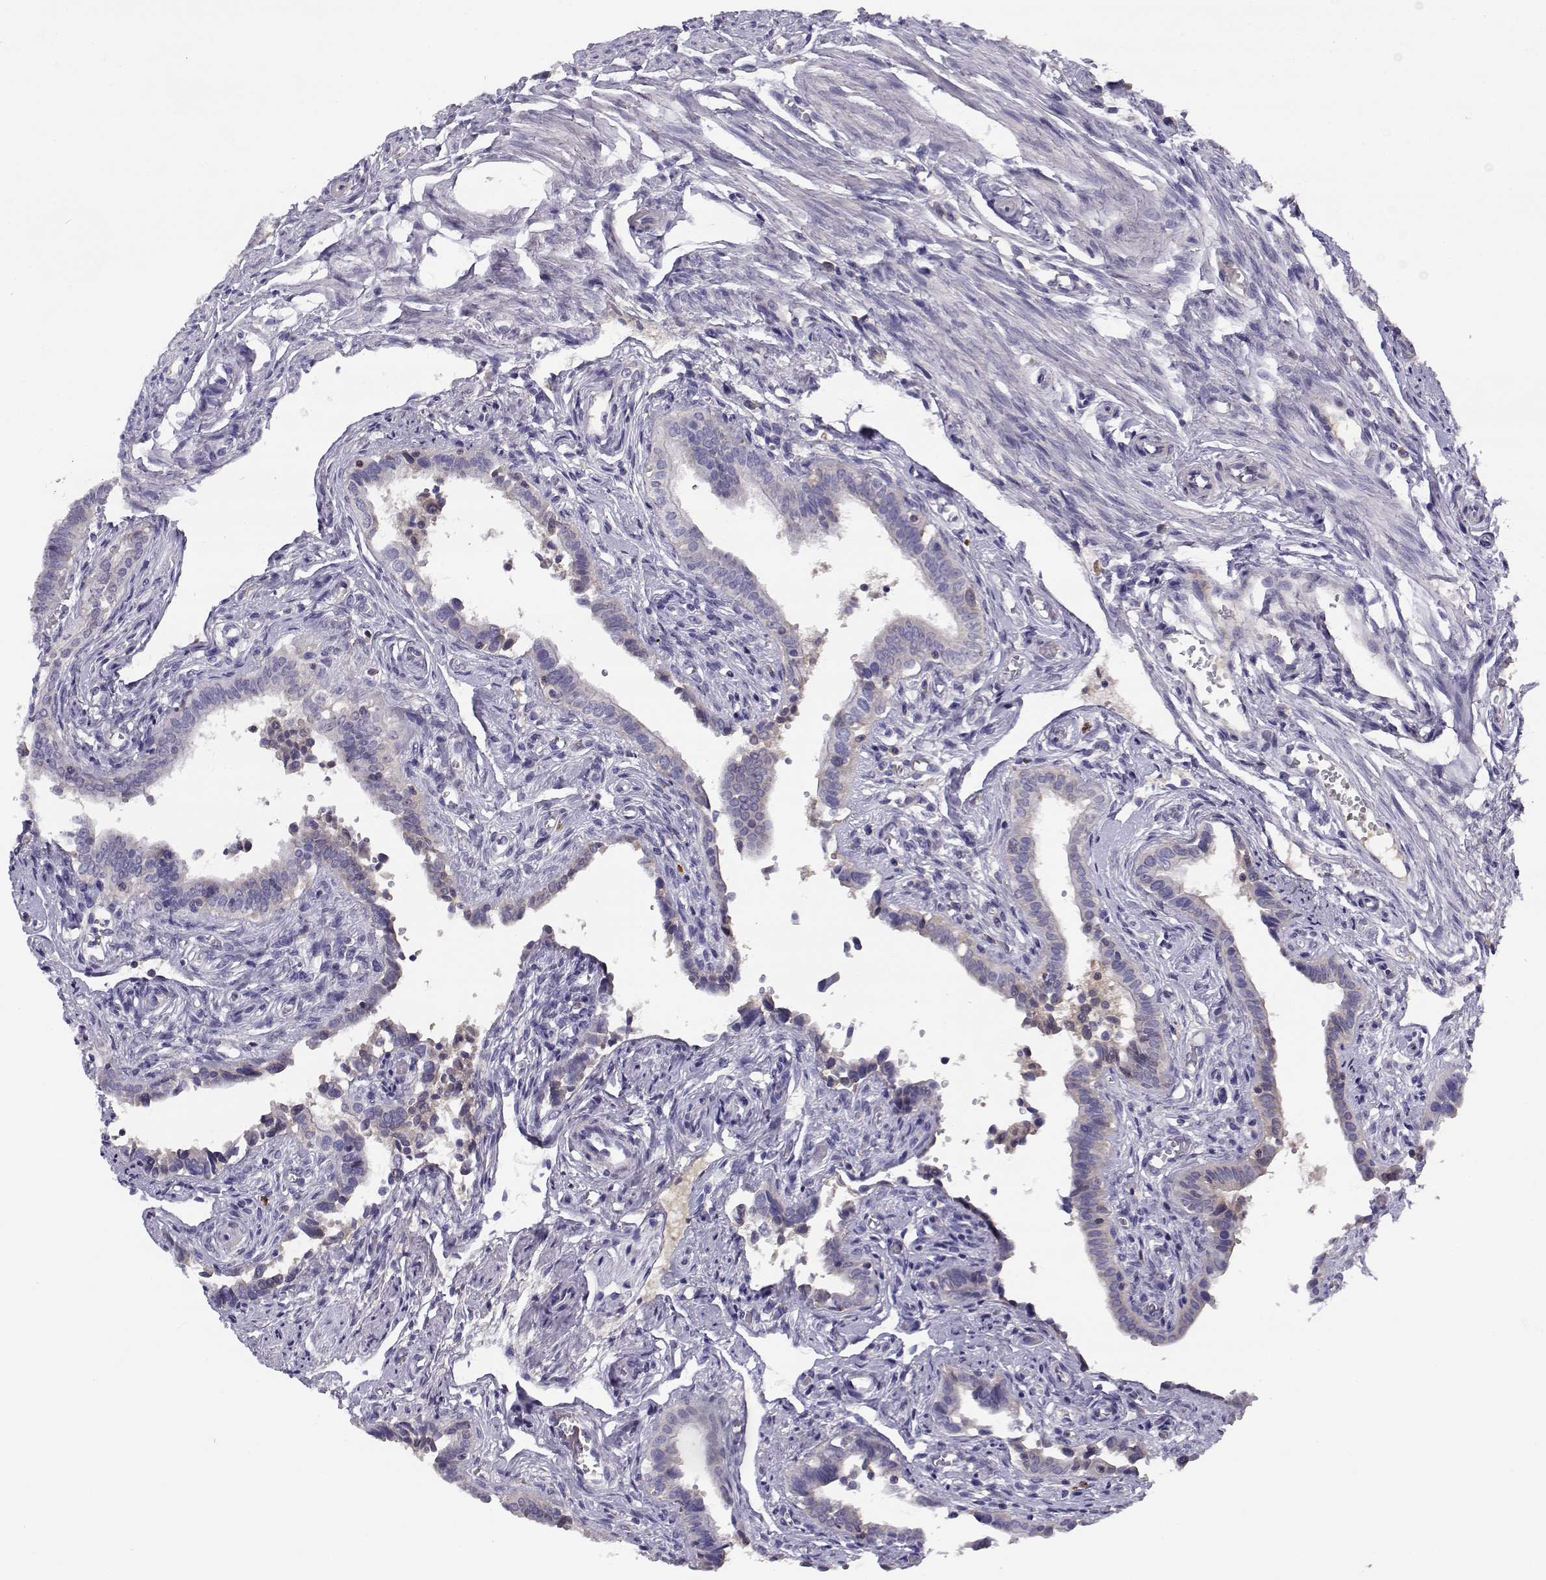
{"staining": {"intensity": "negative", "quantity": "none", "location": "none"}, "tissue": "fallopian tube", "cell_type": "Glandular cells", "image_type": "normal", "snomed": [{"axis": "morphology", "description": "Normal tissue, NOS"}, {"axis": "morphology", "description": "Carcinoma, endometroid"}, {"axis": "topography", "description": "Fallopian tube"}, {"axis": "topography", "description": "Ovary"}], "caption": "Immunohistochemistry of normal human fallopian tube exhibits no positivity in glandular cells. (Brightfield microscopy of DAB IHC at high magnification).", "gene": "SLCO6A1", "patient": {"sex": "female", "age": 42}}